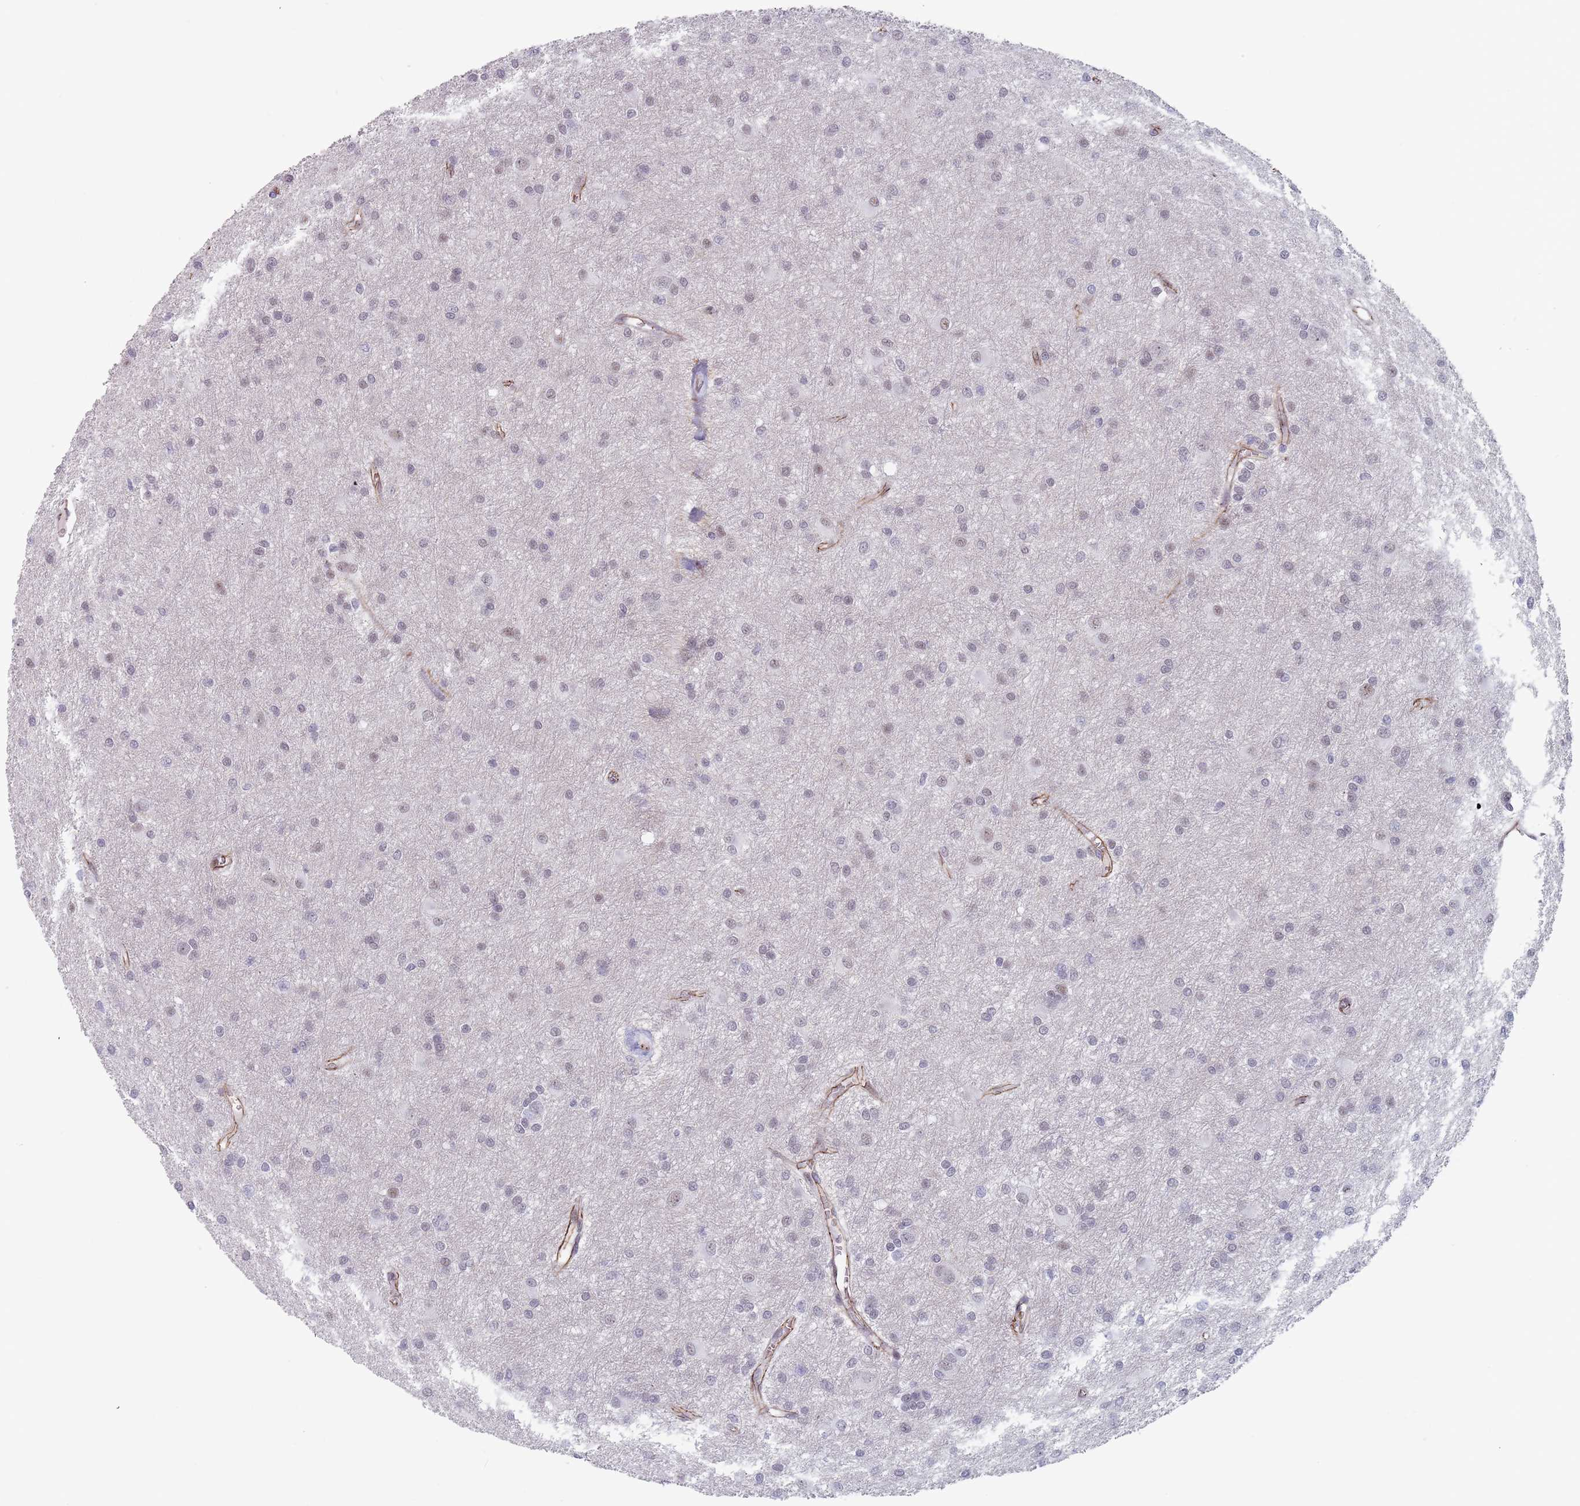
{"staining": {"intensity": "weak", "quantity": "<25%", "location": "nuclear"}, "tissue": "glioma", "cell_type": "Tumor cells", "image_type": "cancer", "snomed": [{"axis": "morphology", "description": "Glioma, malignant, High grade"}, {"axis": "topography", "description": "Brain"}], "caption": "The immunohistochemistry image has no significant expression in tumor cells of glioma tissue.", "gene": "OR5A2", "patient": {"sex": "female", "age": 50}}